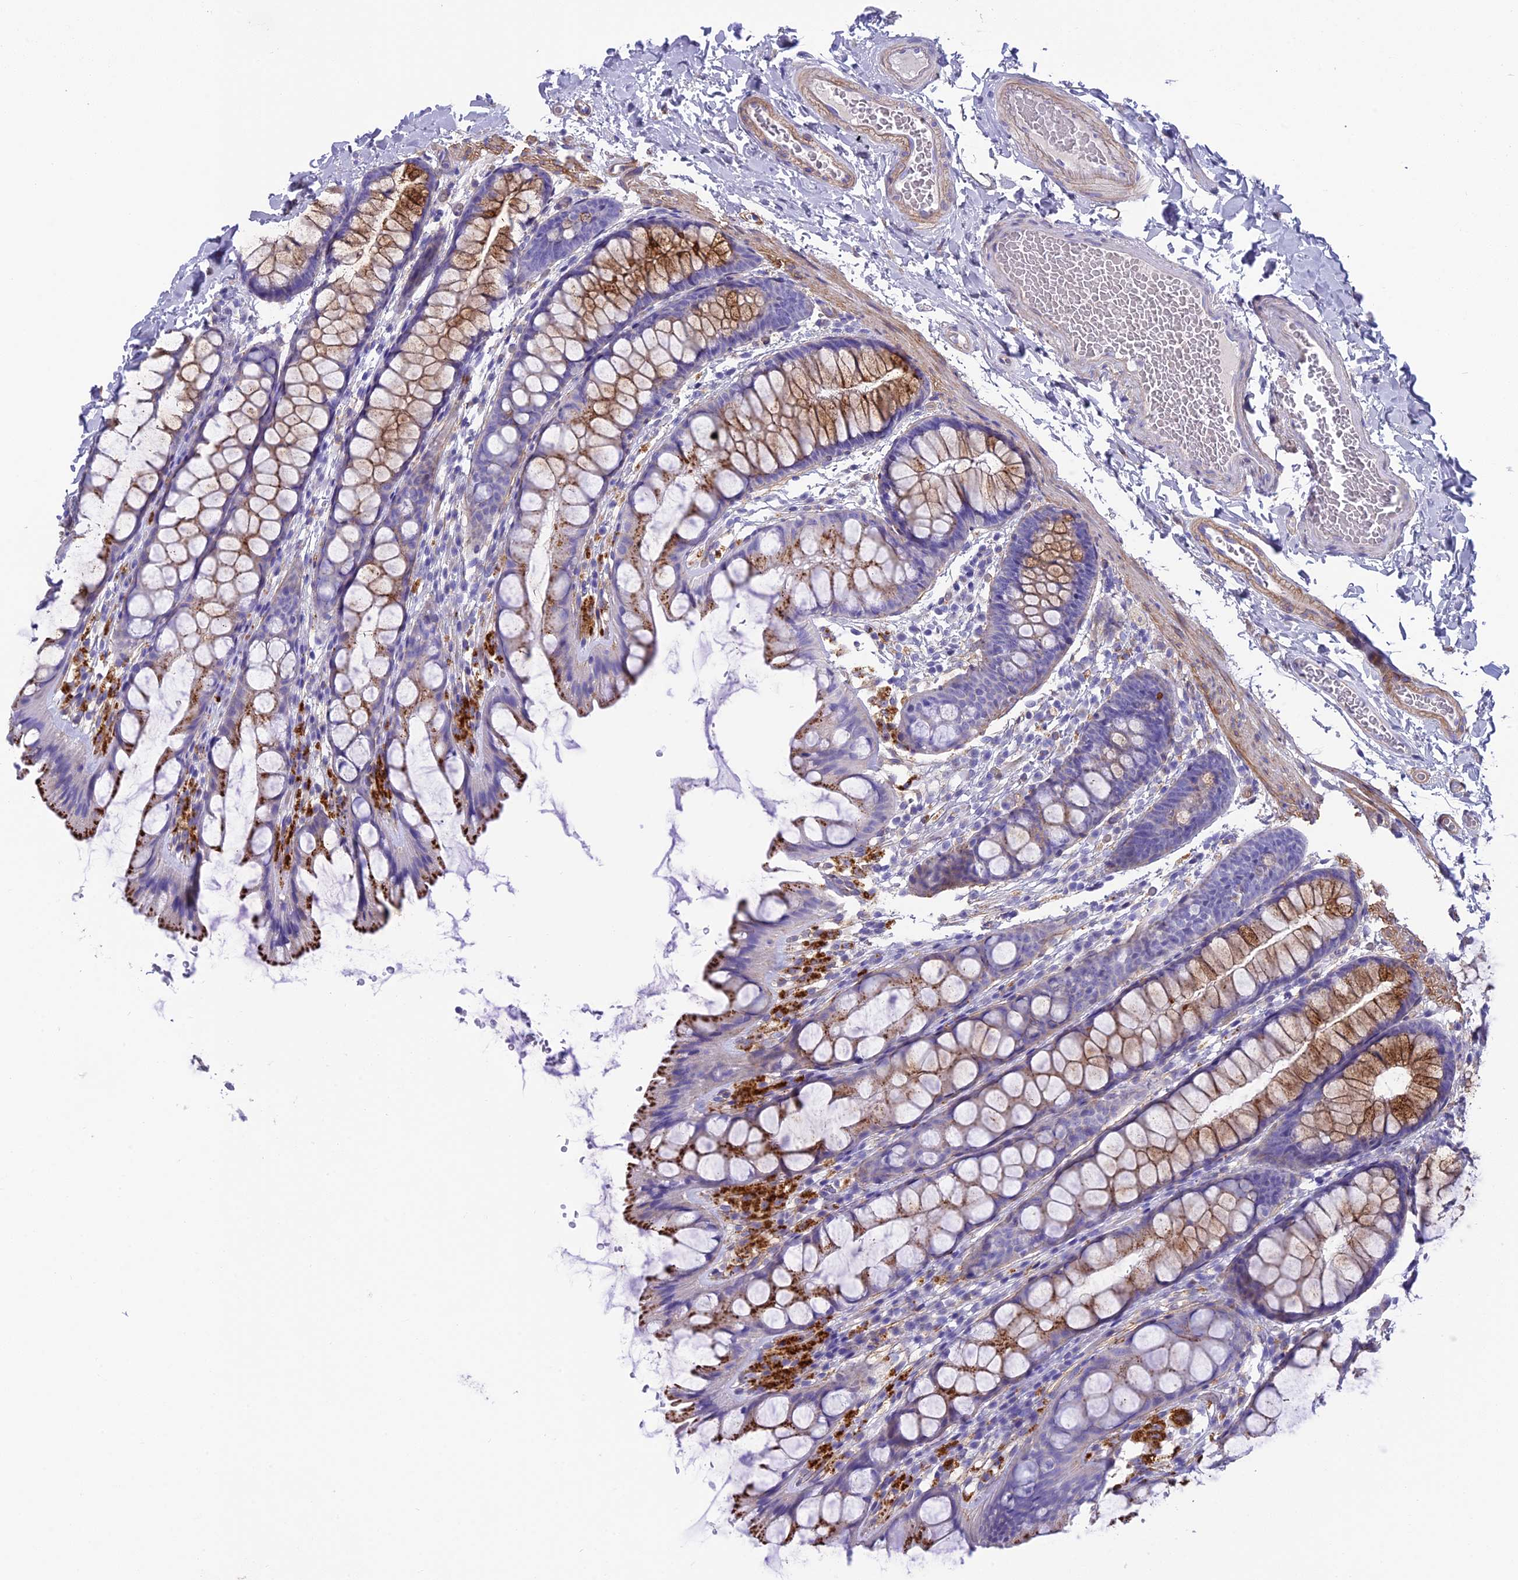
{"staining": {"intensity": "moderate", "quantity": ">75%", "location": "cytoplasmic/membranous"}, "tissue": "colon", "cell_type": "Endothelial cells", "image_type": "normal", "snomed": [{"axis": "morphology", "description": "Normal tissue, NOS"}, {"axis": "topography", "description": "Colon"}], "caption": "Protein analysis of benign colon displays moderate cytoplasmic/membranous positivity in about >75% of endothelial cells. (IHC, brightfield microscopy, high magnification).", "gene": "TNS1", "patient": {"sex": "male", "age": 47}}